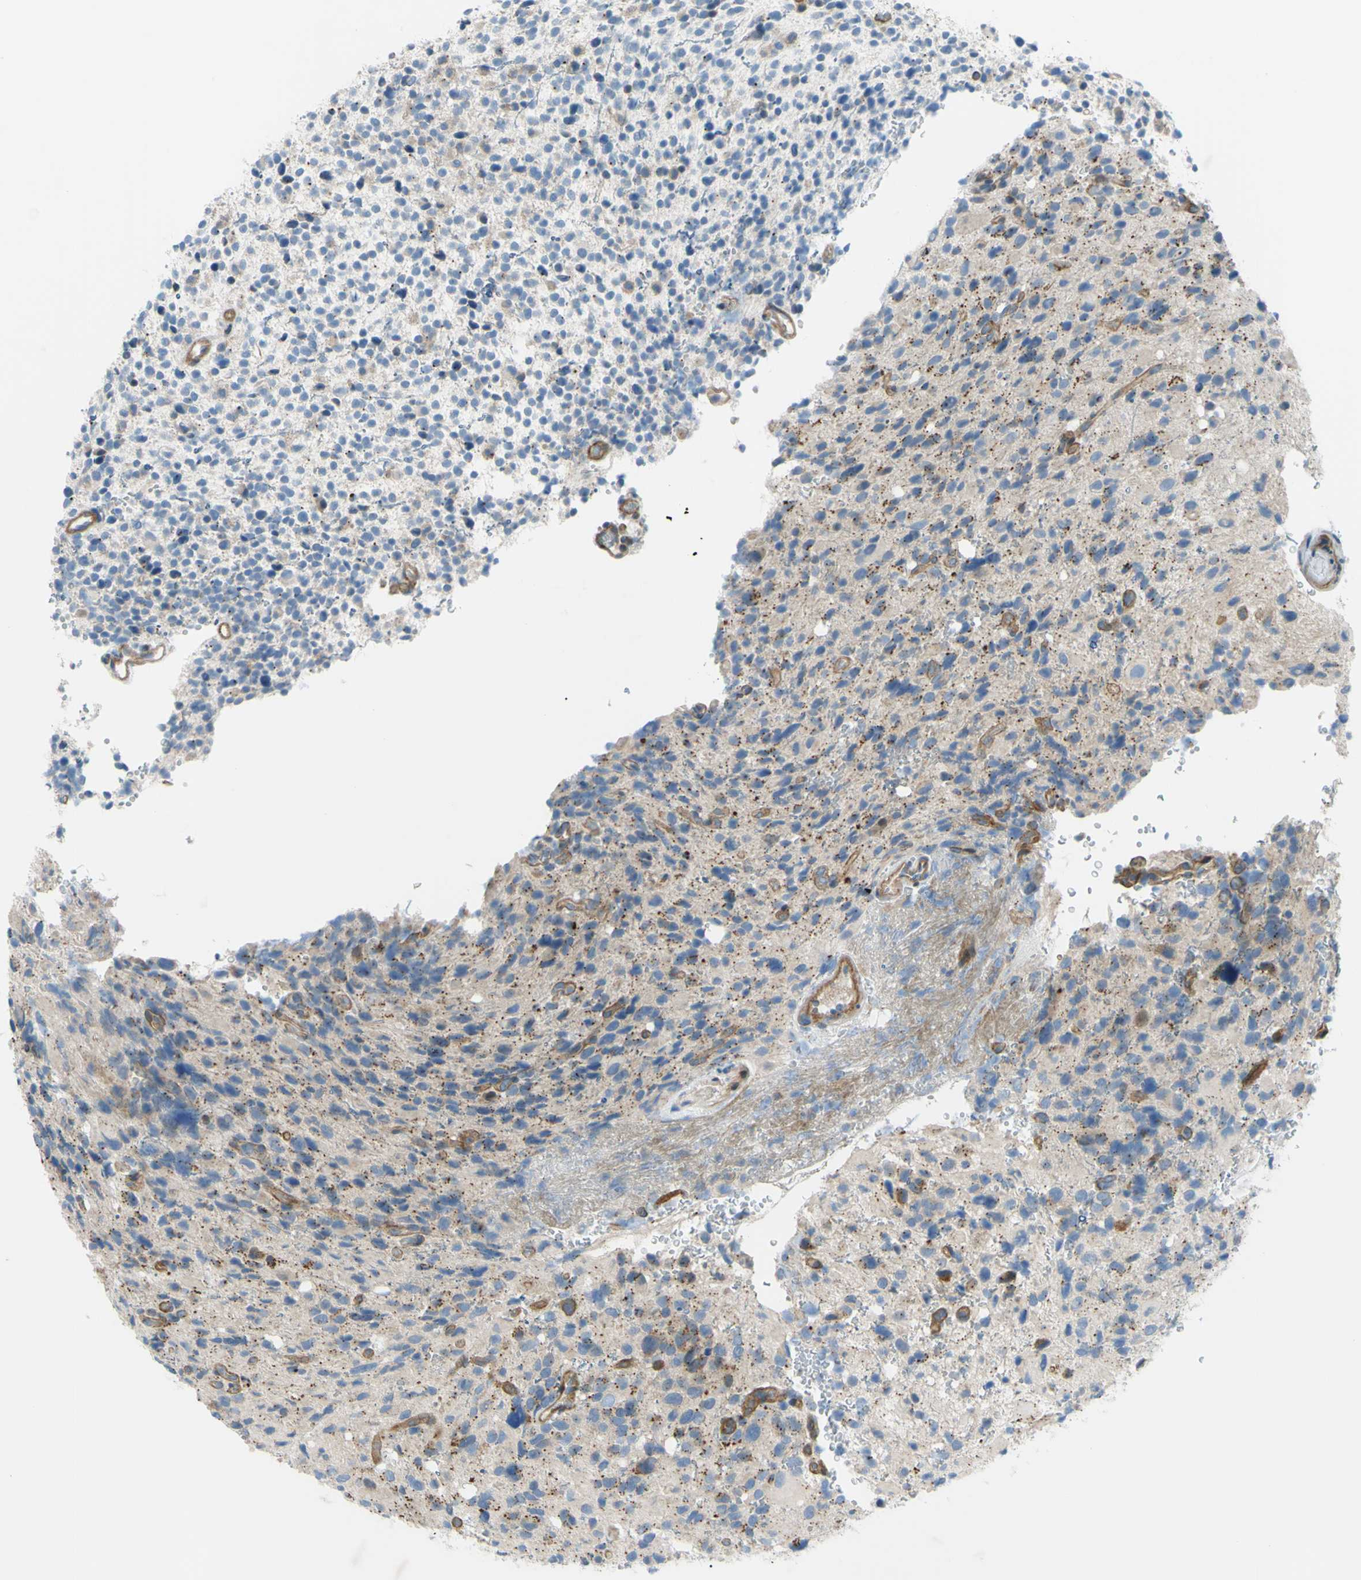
{"staining": {"intensity": "moderate", "quantity": "<25%", "location": "cytoplasmic/membranous"}, "tissue": "glioma", "cell_type": "Tumor cells", "image_type": "cancer", "snomed": [{"axis": "morphology", "description": "Glioma, malignant, High grade"}, {"axis": "topography", "description": "Brain"}], "caption": "Immunohistochemical staining of malignant high-grade glioma displays moderate cytoplasmic/membranous protein expression in about <25% of tumor cells.", "gene": "PAK2", "patient": {"sex": "male", "age": 48}}